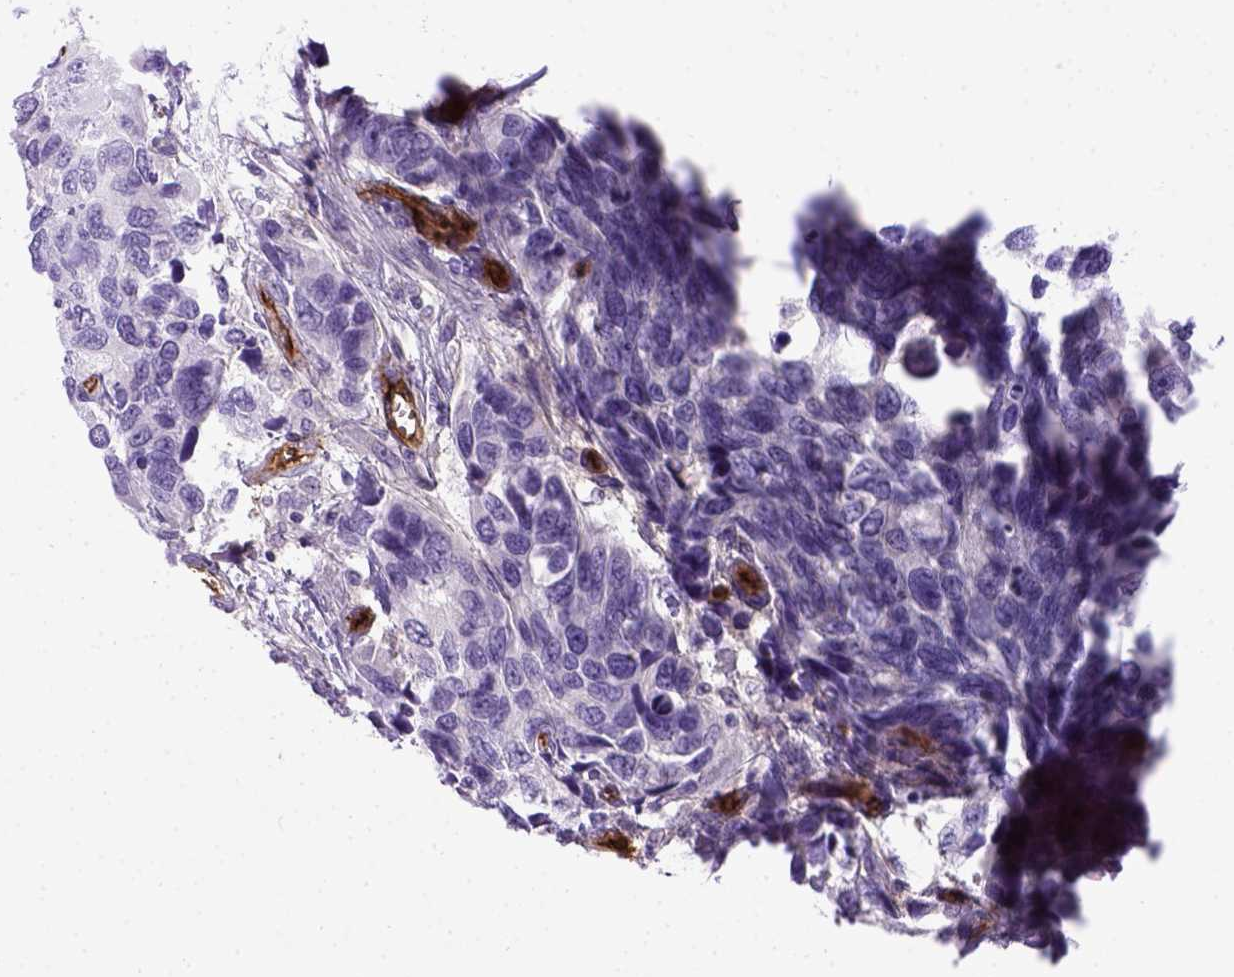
{"staining": {"intensity": "negative", "quantity": "none", "location": "none"}, "tissue": "urothelial cancer", "cell_type": "Tumor cells", "image_type": "cancer", "snomed": [{"axis": "morphology", "description": "Urothelial carcinoma, High grade"}, {"axis": "topography", "description": "Urinary bladder"}], "caption": "Immunohistochemistry (IHC) histopathology image of human urothelial carcinoma (high-grade) stained for a protein (brown), which displays no expression in tumor cells.", "gene": "ENG", "patient": {"sex": "male", "age": 60}}